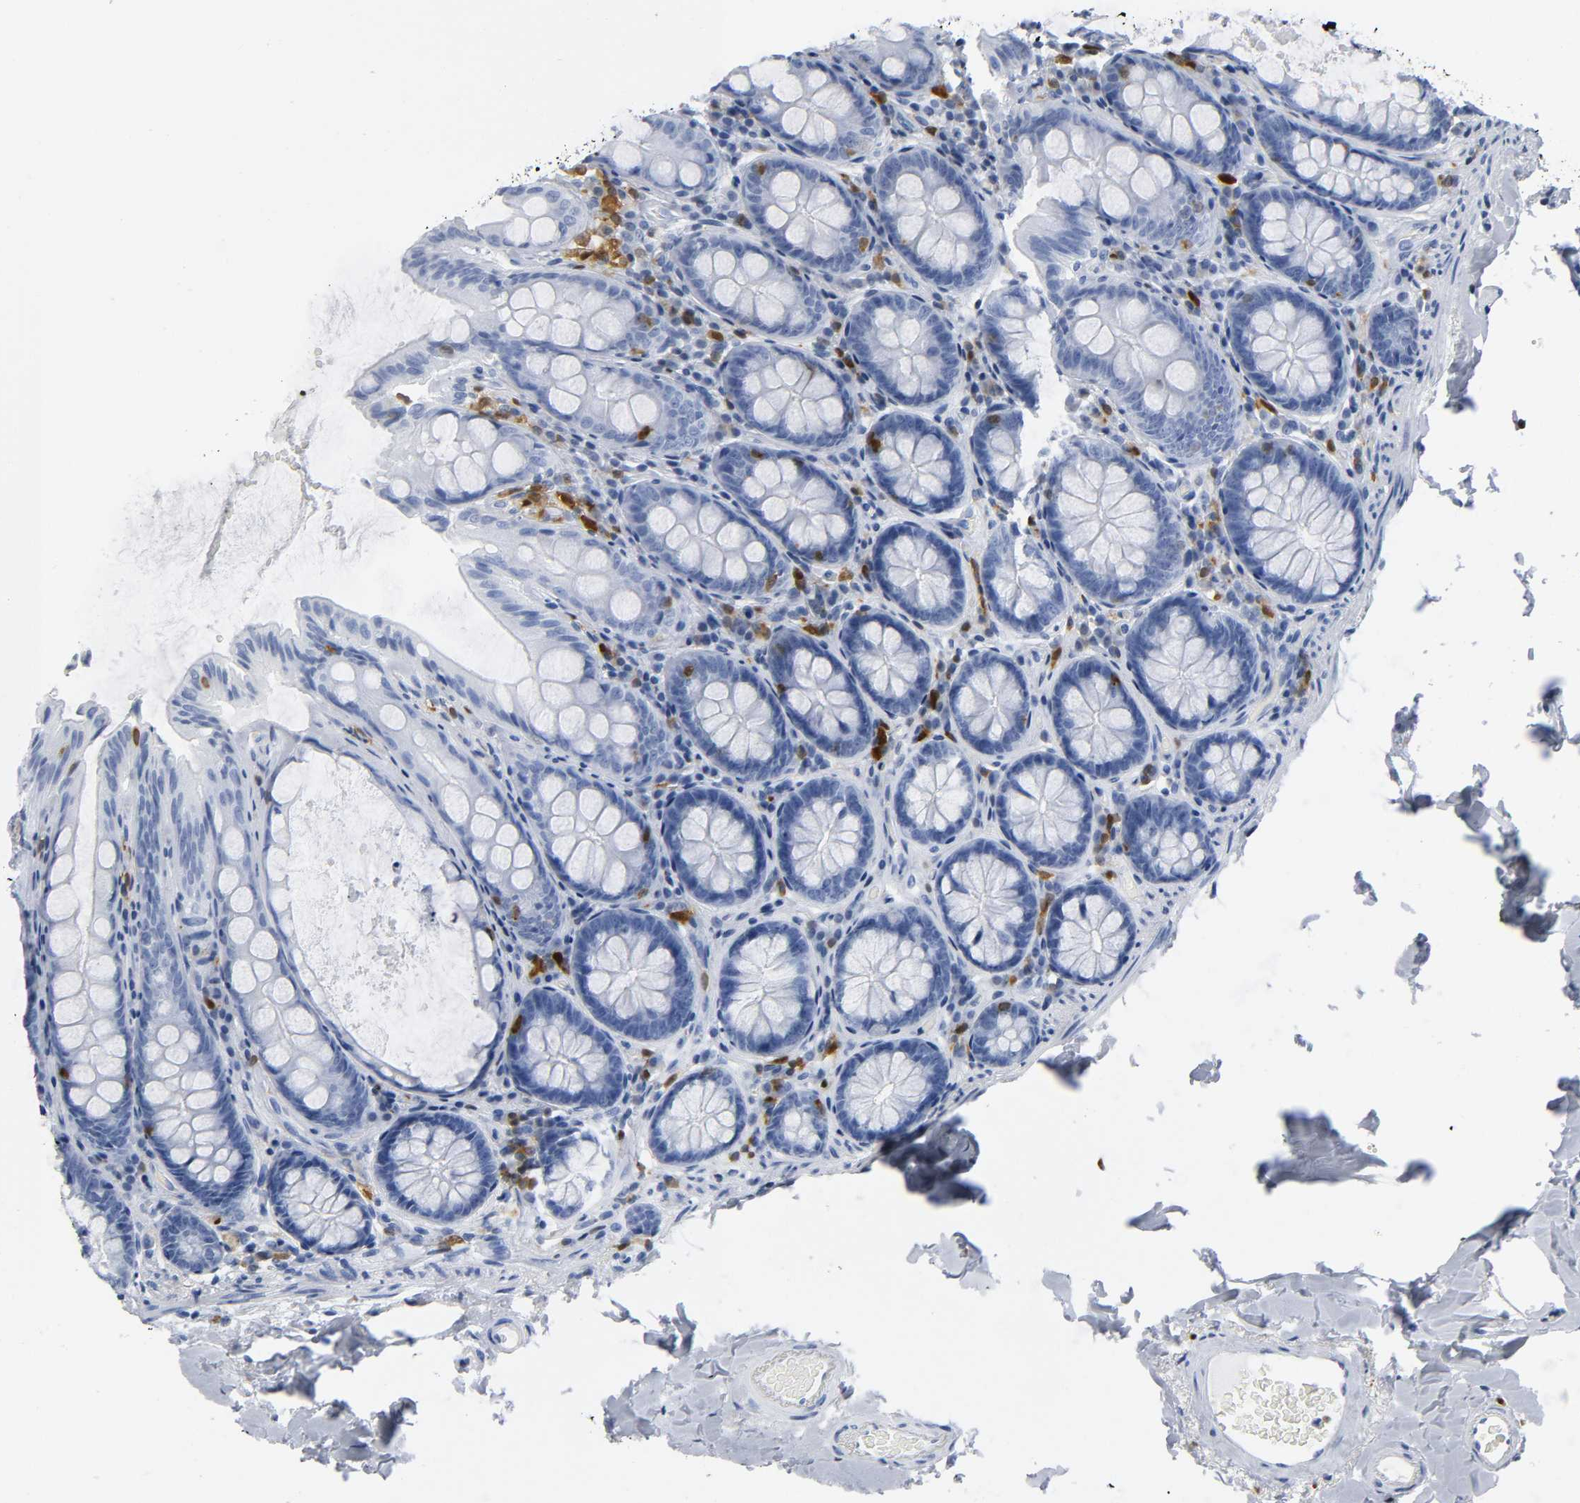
{"staining": {"intensity": "negative", "quantity": "none", "location": "none"}, "tissue": "colon", "cell_type": "Endothelial cells", "image_type": "normal", "snomed": [{"axis": "morphology", "description": "Normal tissue, NOS"}, {"axis": "topography", "description": "Colon"}], "caption": "The image displays no staining of endothelial cells in benign colon. The staining was performed using DAB (3,3'-diaminobenzidine) to visualize the protein expression in brown, while the nuclei were stained in blue with hematoxylin (Magnification: 20x).", "gene": "DOK2", "patient": {"sex": "female", "age": 61}}